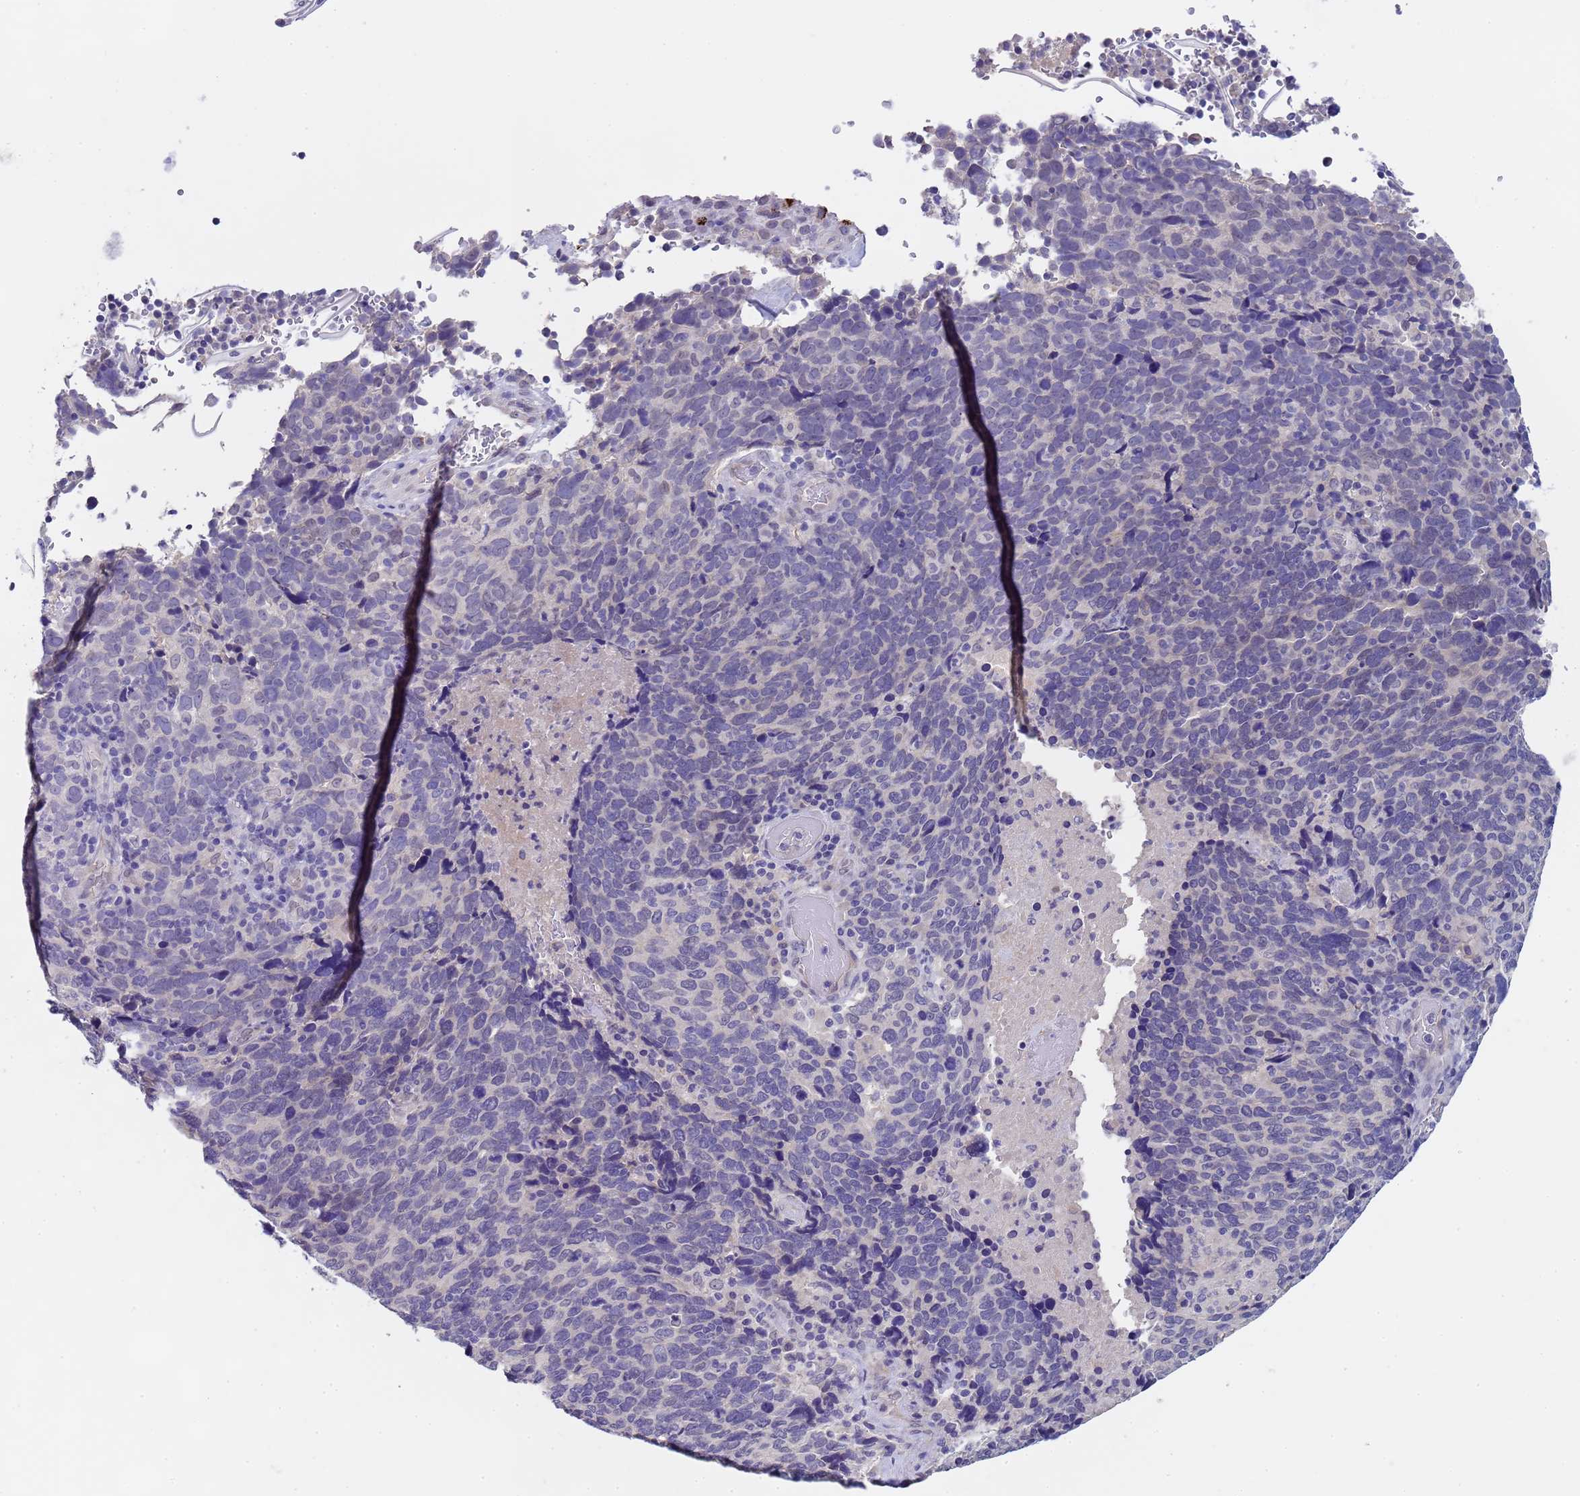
{"staining": {"intensity": "negative", "quantity": "none", "location": "none"}, "tissue": "cervical cancer", "cell_type": "Tumor cells", "image_type": "cancer", "snomed": [{"axis": "morphology", "description": "Squamous cell carcinoma, NOS"}, {"axis": "topography", "description": "Cervix"}], "caption": "Immunohistochemistry (IHC) micrograph of neoplastic tissue: cervical cancer (squamous cell carcinoma) stained with DAB (3,3'-diaminobenzidine) shows no significant protein positivity in tumor cells. (Brightfield microscopy of DAB (3,3'-diaminobenzidine) immunohistochemistry (IHC) at high magnification).", "gene": "TRMT10A", "patient": {"sex": "female", "age": 41}}